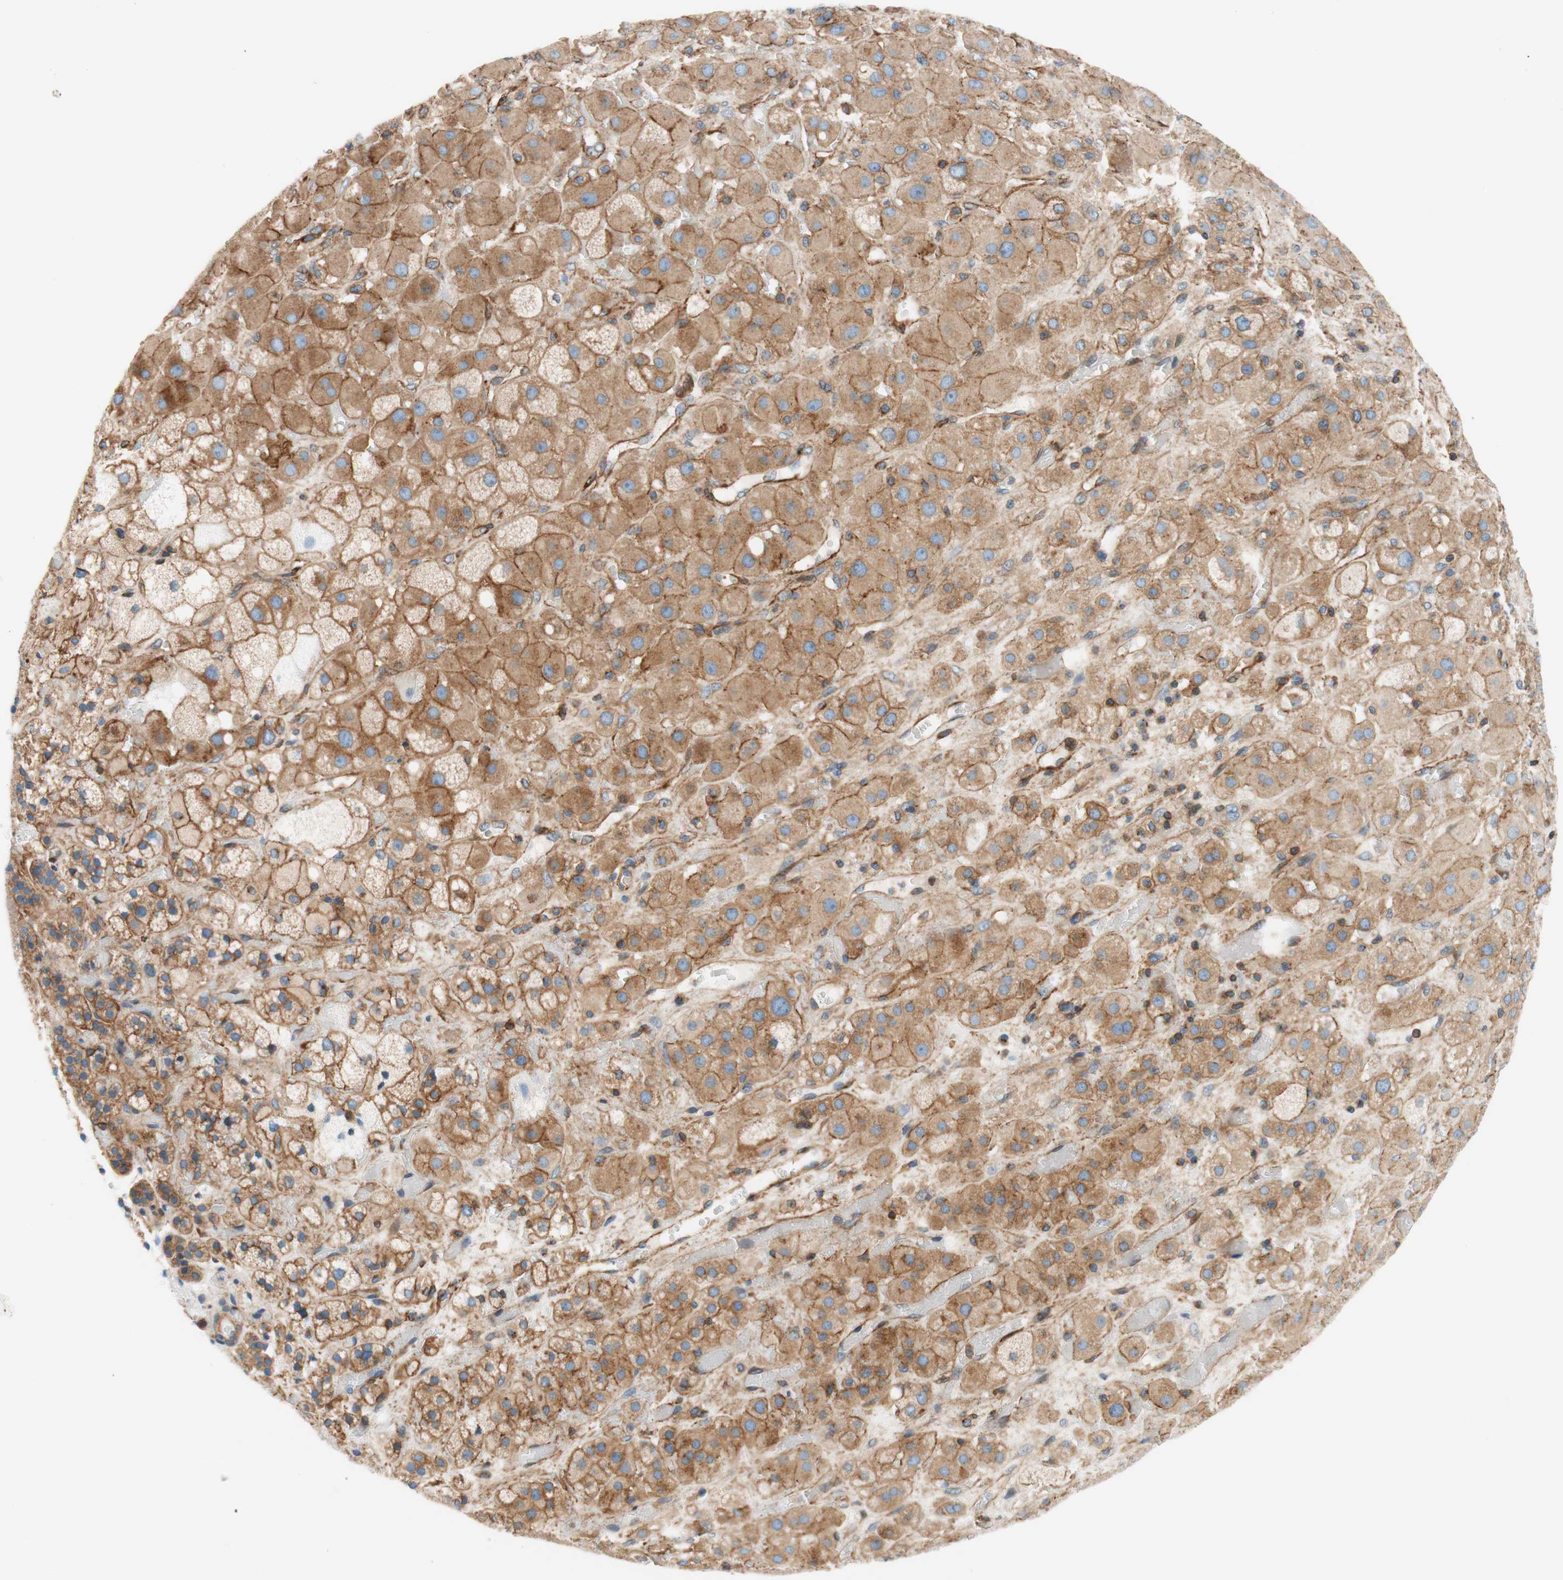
{"staining": {"intensity": "moderate", "quantity": ">75%", "location": "cytoplasmic/membranous"}, "tissue": "adrenal gland", "cell_type": "Glandular cells", "image_type": "normal", "snomed": [{"axis": "morphology", "description": "Normal tissue, NOS"}, {"axis": "topography", "description": "Adrenal gland"}], "caption": "Glandular cells reveal medium levels of moderate cytoplasmic/membranous expression in about >75% of cells in unremarkable human adrenal gland.", "gene": "VPS26A", "patient": {"sex": "female", "age": 47}}